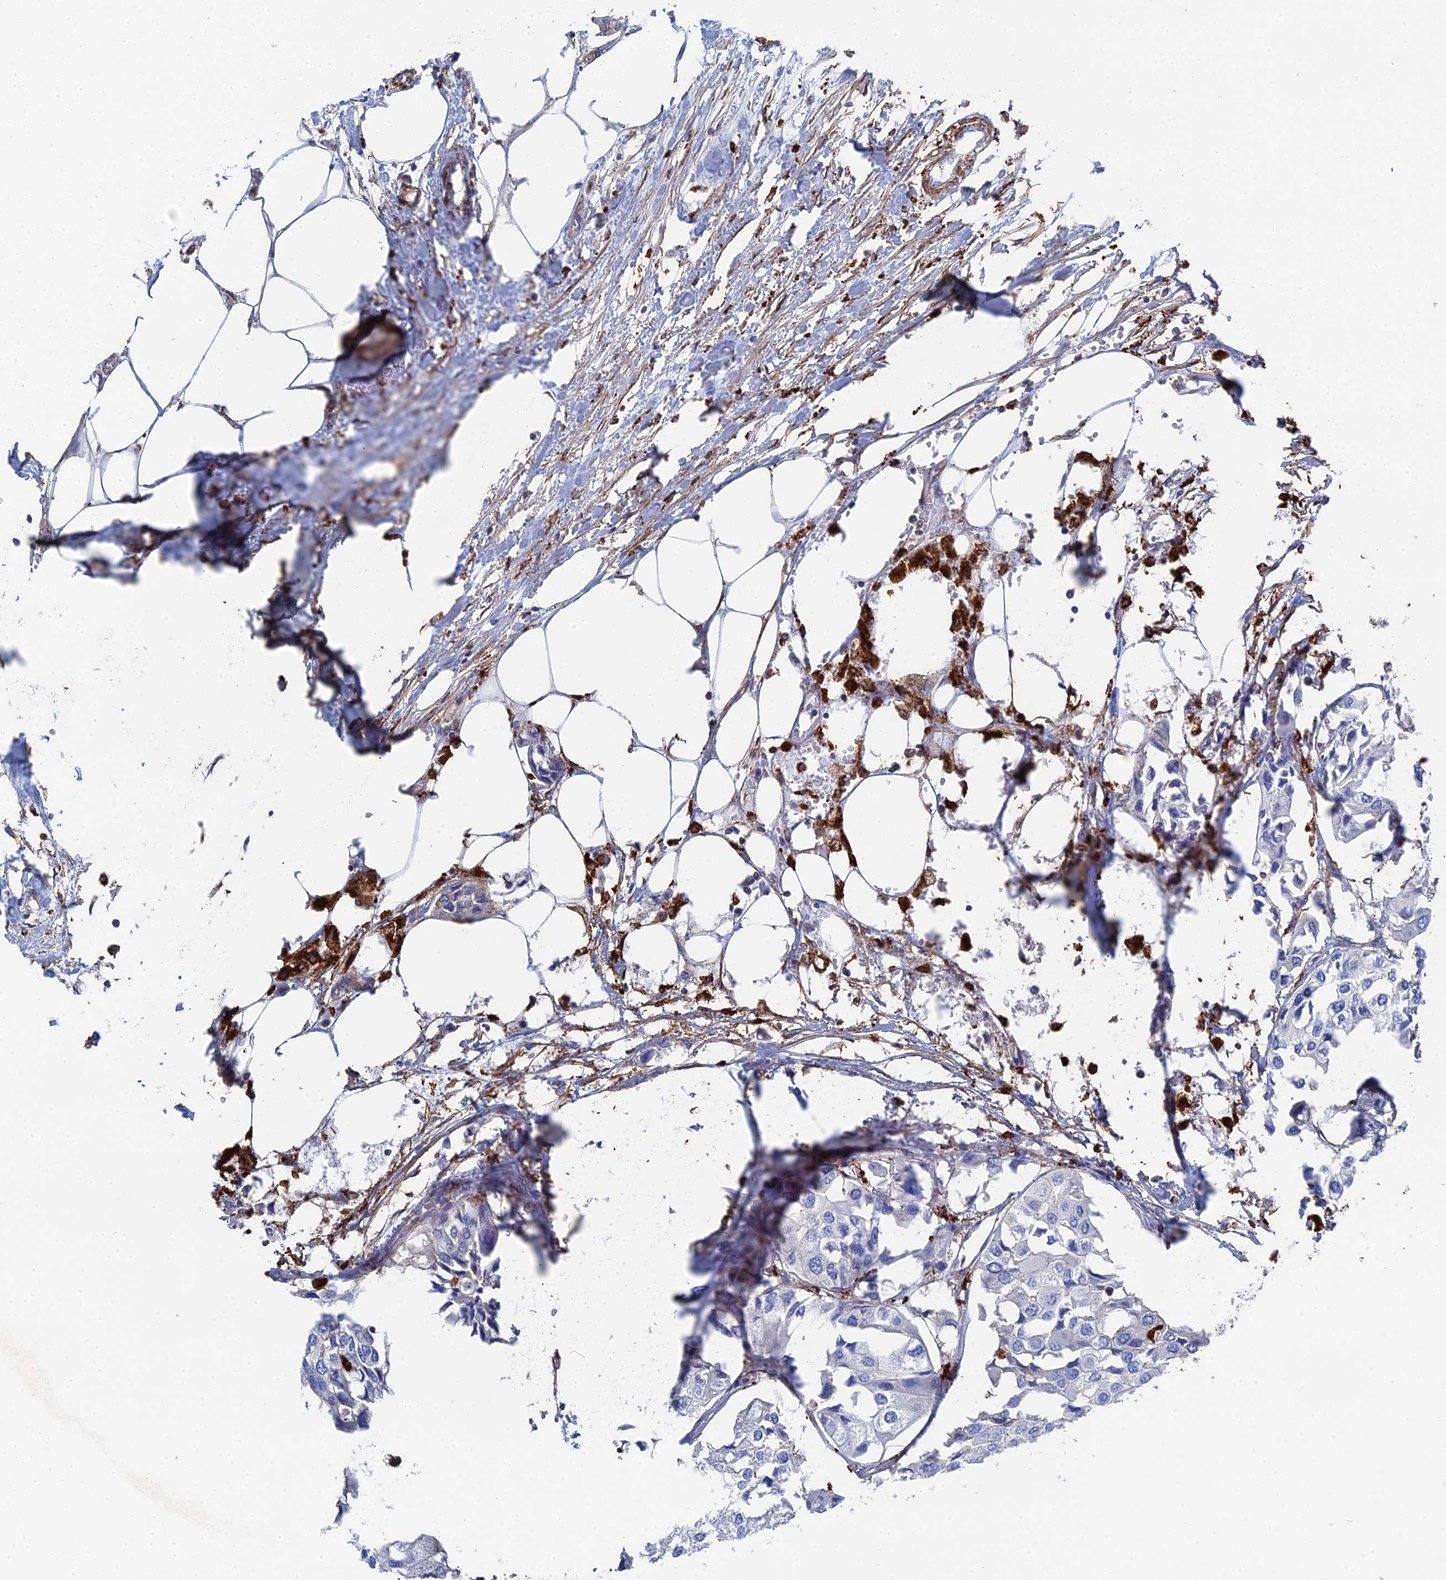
{"staining": {"intensity": "negative", "quantity": "none", "location": "none"}, "tissue": "urothelial cancer", "cell_type": "Tumor cells", "image_type": "cancer", "snomed": [{"axis": "morphology", "description": "Urothelial carcinoma, High grade"}, {"axis": "topography", "description": "Urinary bladder"}], "caption": "Human urothelial cancer stained for a protein using immunohistochemistry demonstrates no positivity in tumor cells.", "gene": "STRA6", "patient": {"sex": "male", "age": 64}}